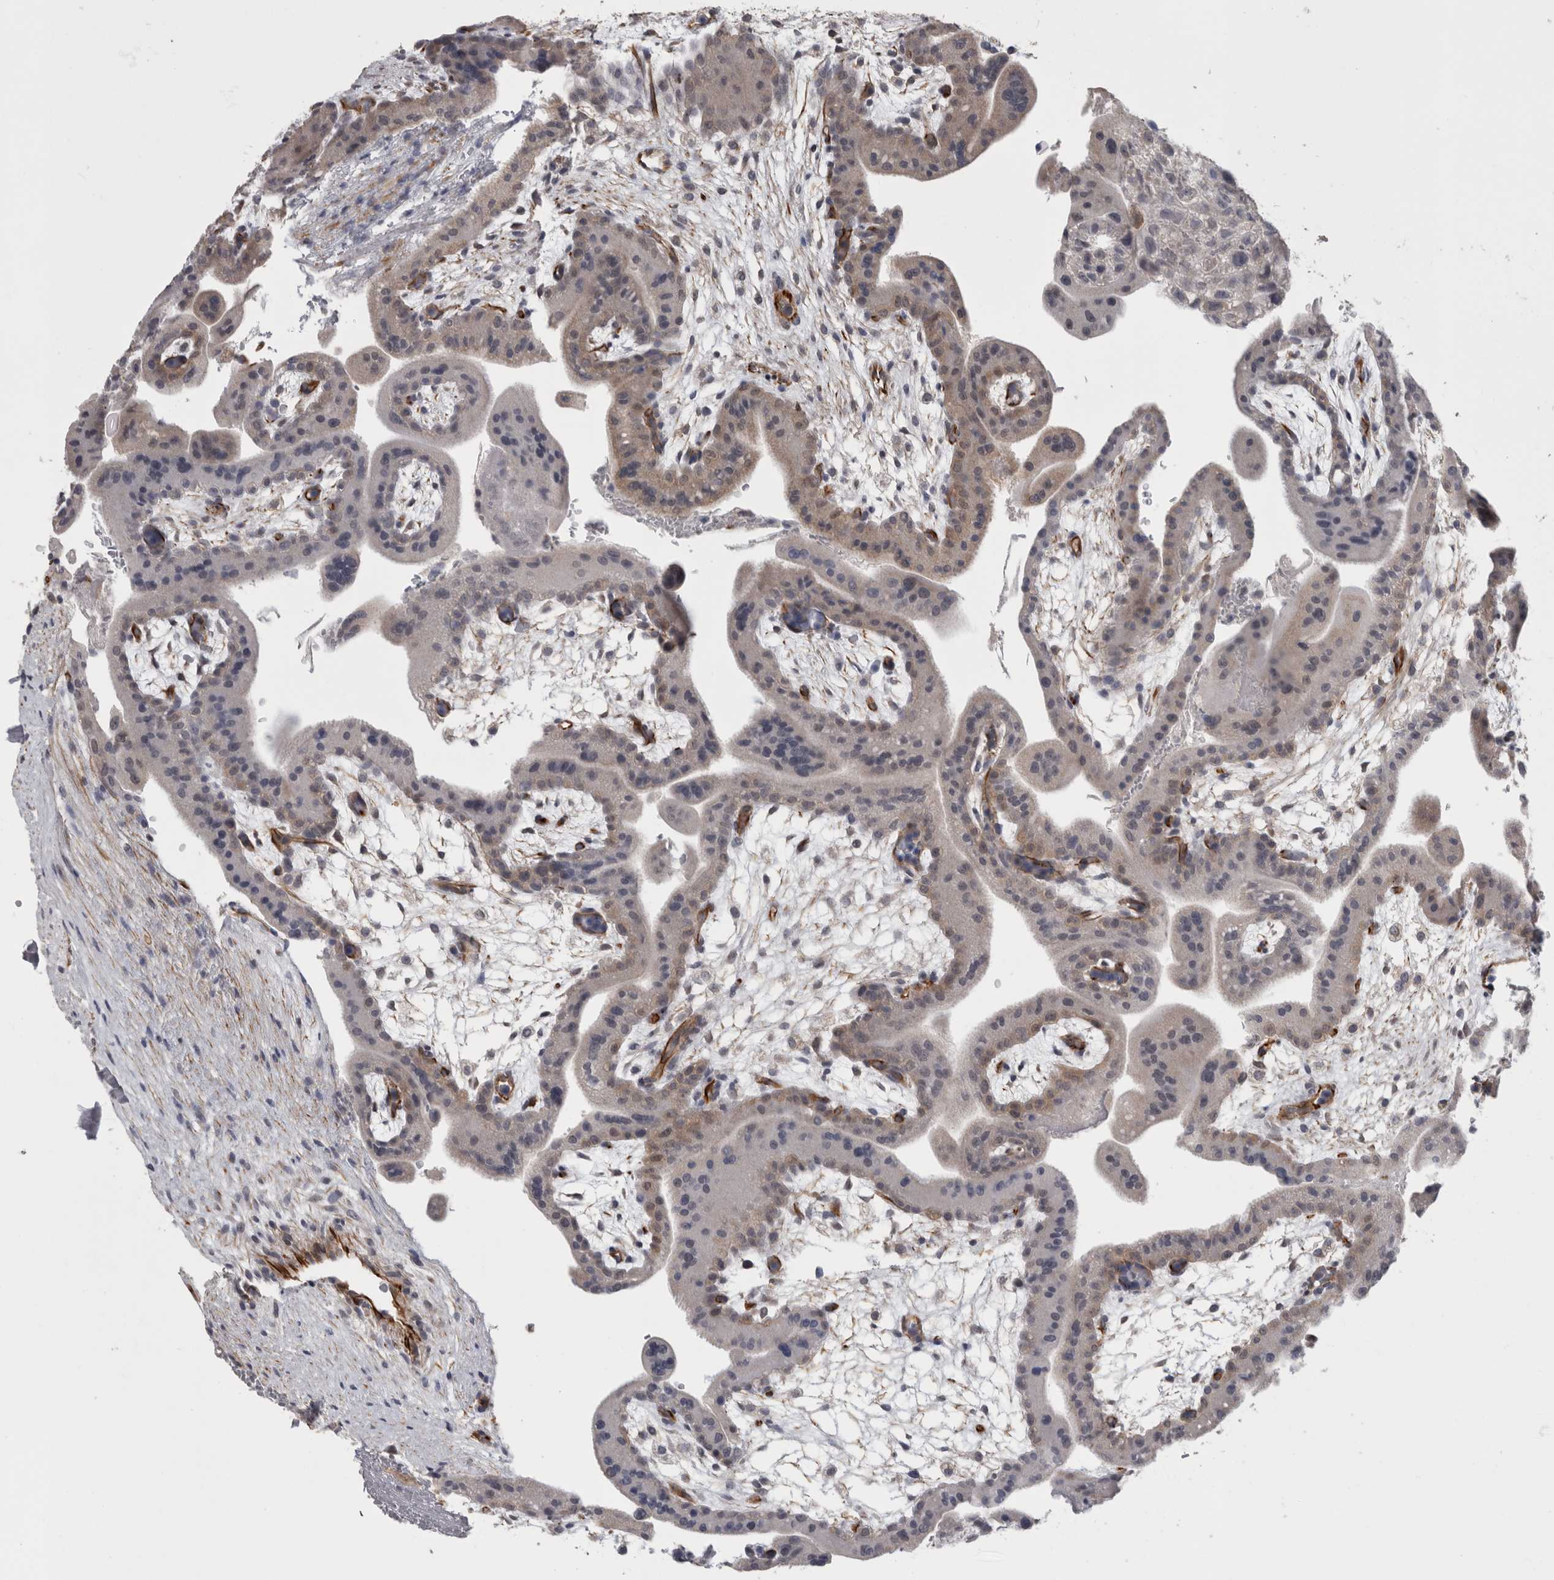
{"staining": {"intensity": "moderate", "quantity": "<25%", "location": "cytoplasmic/membranous"}, "tissue": "placenta", "cell_type": "Trophoblastic cells", "image_type": "normal", "snomed": [{"axis": "morphology", "description": "Normal tissue, NOS"}, {"axis": "topography", "description": "Placenta"}], "caption": "Brown immunohistochemical staining in benign human placenta reveals moderate cytoplasmic/membranous staining in approximately <25% of trophoblastic cells.", "gene": "ACOT7", "patient": {"sex": "female", "age": 35}}